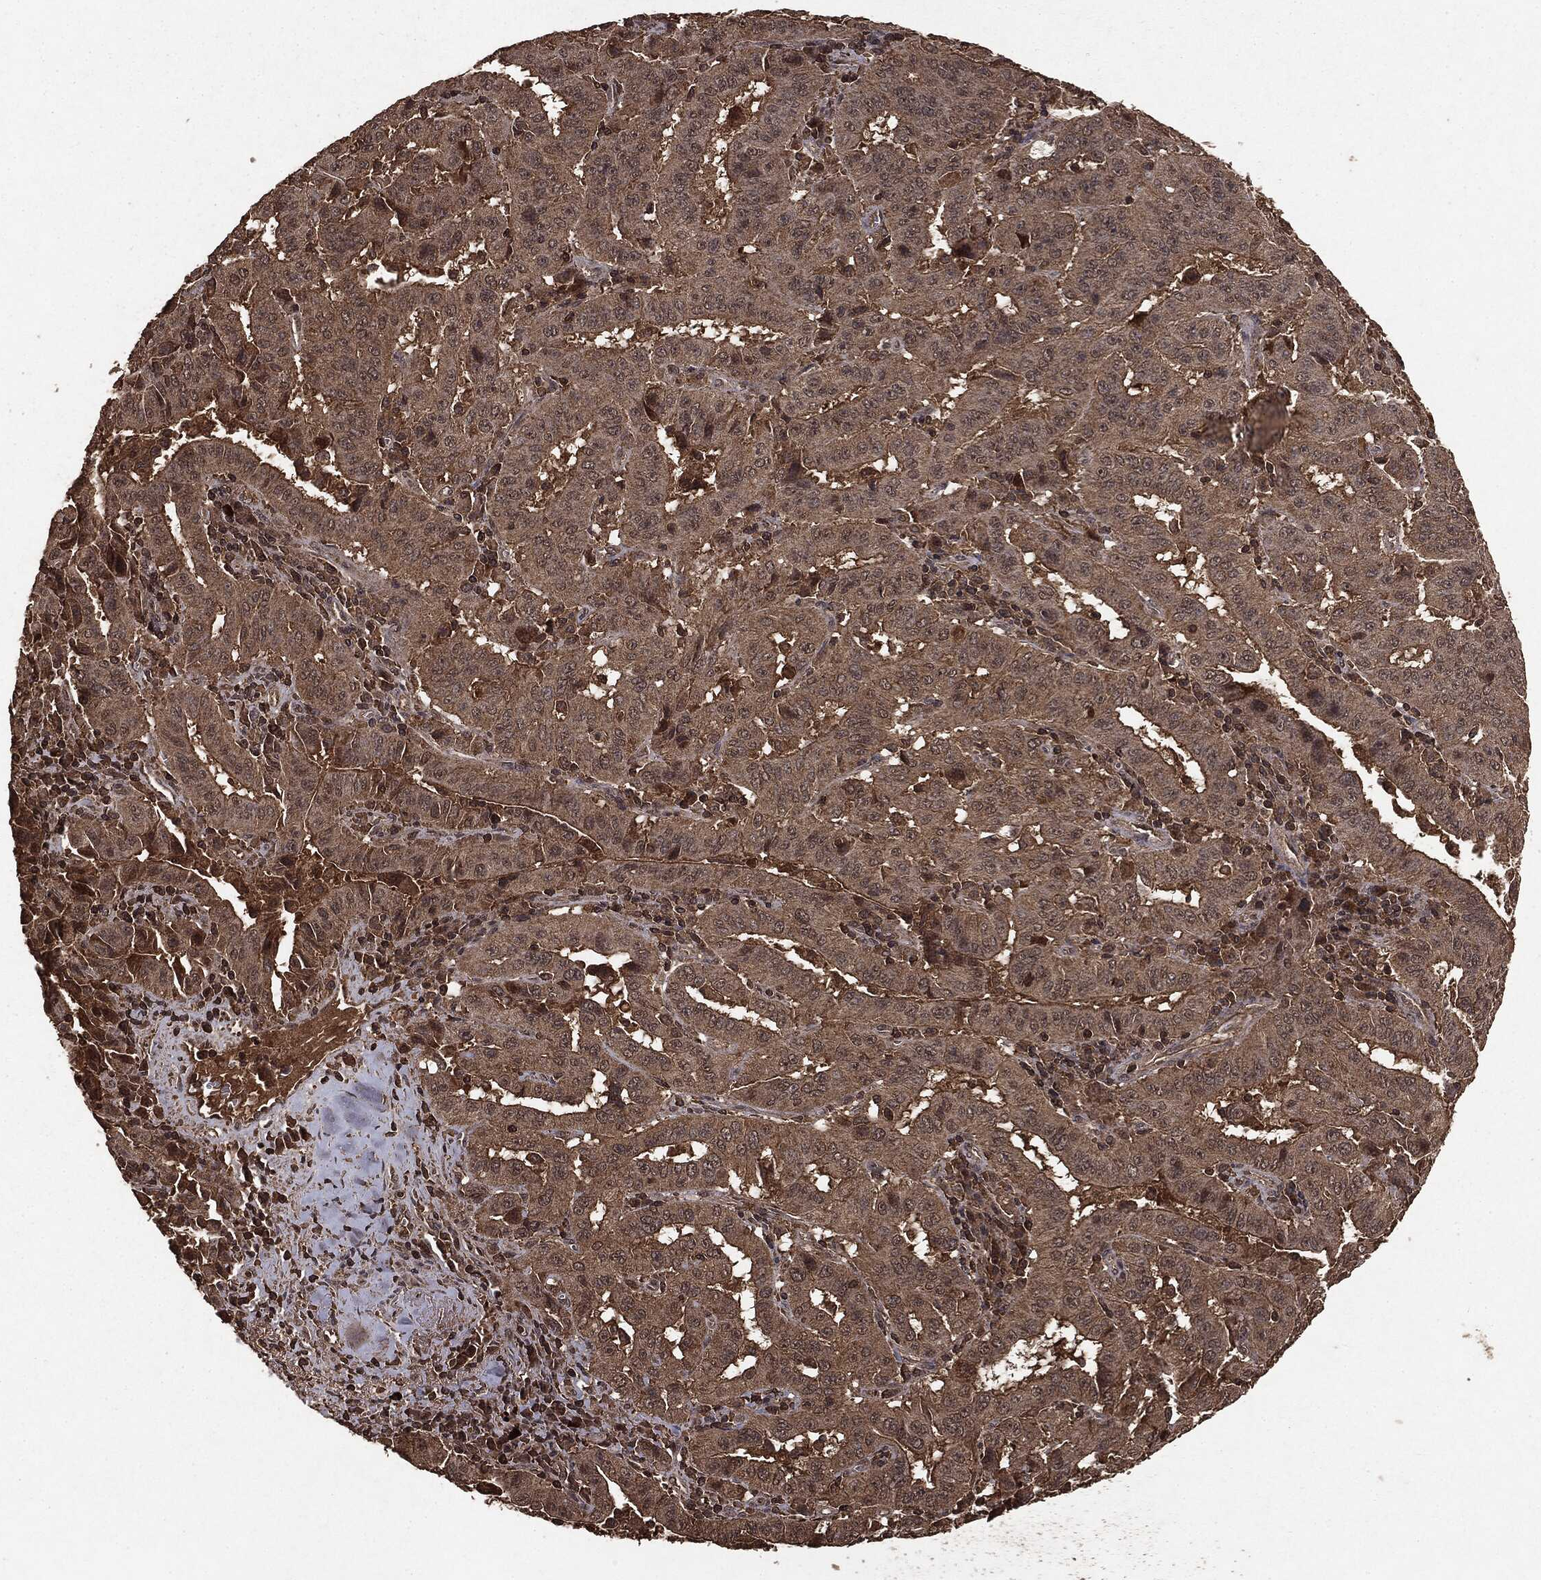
{"staining": {"intensity": "moderate", "quantity": "25%-75%", "location": "cytoplasmic/membranous"}, "tissue": "pancreatic cancer", "cell_type": "Tumor cells", "image_type": "cancer", "snomed": [{"axis": "morphology", "description": "Adenocarcinoma, NOS"}, {"axis": "topography", "description": "Pancreas"}], "caption": "High-magnification brightfield microscopy of pancreatic cancer stained with DAB (3,3'-diaminobenzidine) (brown) and counterstained with hematoxylin (blue). tumor cells exhibit moderate cytoplasmic/membranous positivity is present in approximately25%-75% of cells.", "gene": "NME1", "patient": {"sex": "male", "age": 63}}